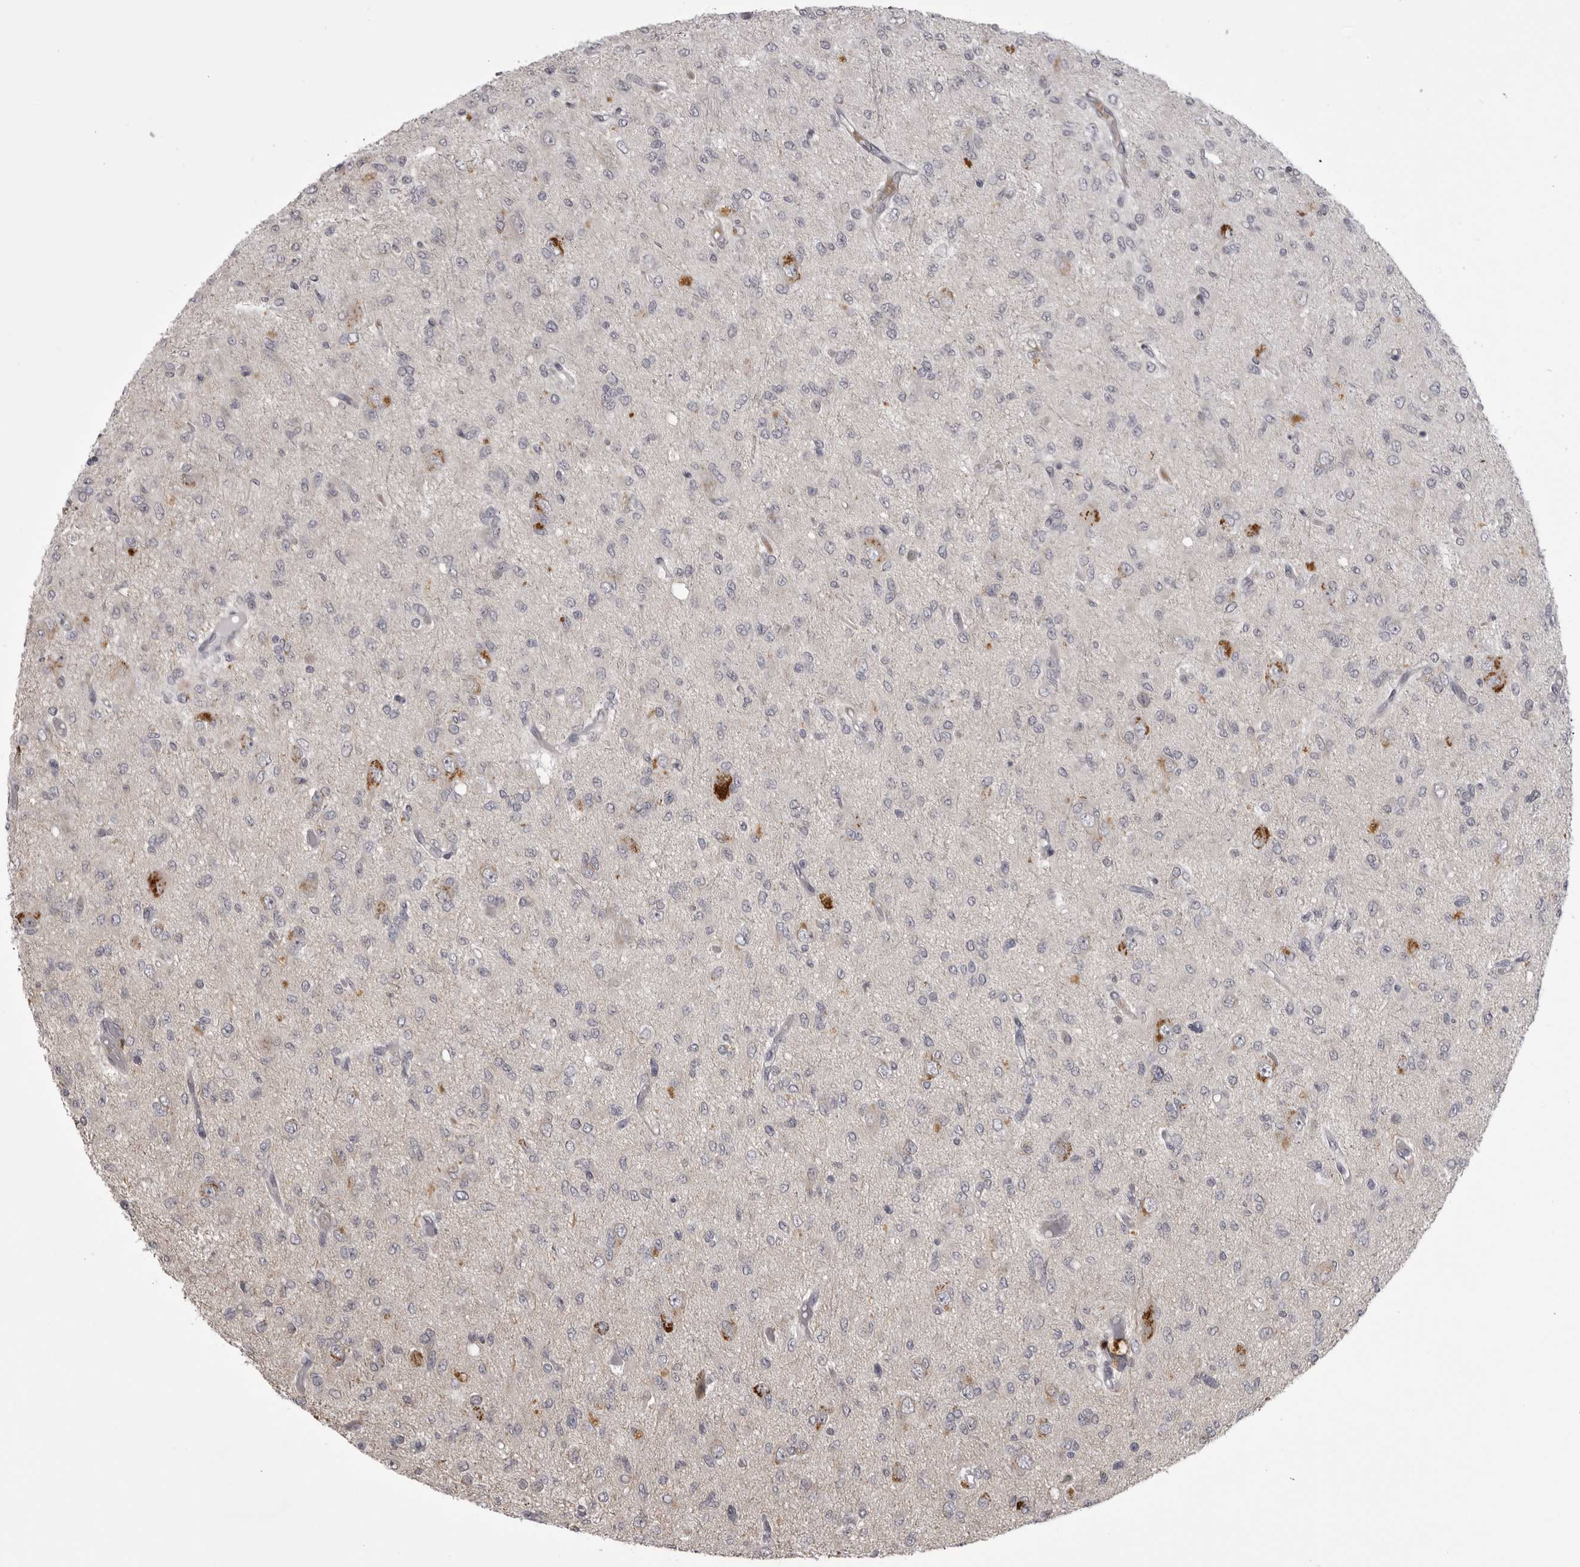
{"staining": {"intensity": "negative", "quantity": "none", "location": "none"}, "tissue": "glioma", "cell_type": "Tumor cells", "image_type": "cancer", "snomed": [{"axis": "morphology", "description": "Glioma, malignant, High grade"}, {"axis": "topography", "description": "Brain"}], "caption": "IHC image of glioma stained for a protein (brown), which shows no staining in tumor cells.", "gene": "EPHA10", "patient": {"sex": "female", "age": 59}}